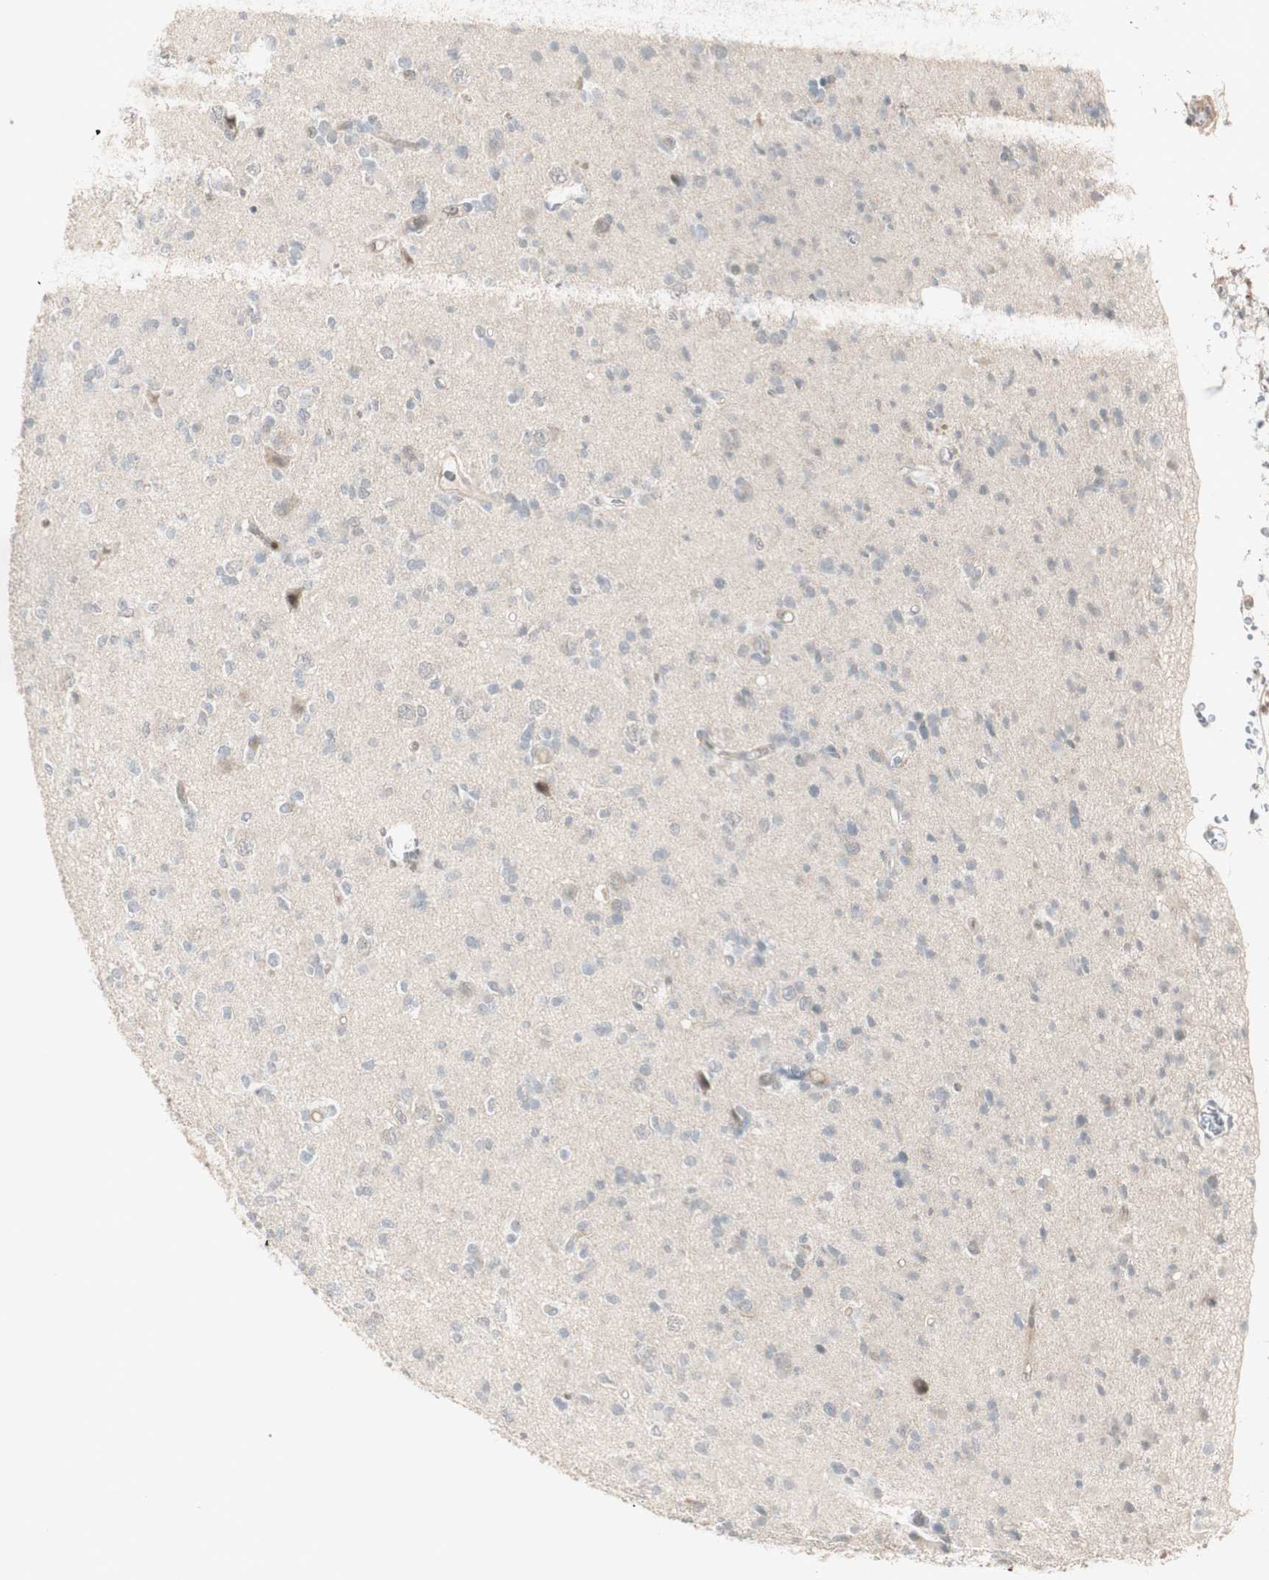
{"staining": {"intensity": "negative", "quantity": "none", "location": "none"}, "tissue": "glioma", "cell_type": "Tumor cells", "image_type": "cancer", "snomed": [{"axis": "morphology", "description": "Glioma, malignant, Low grade"}, {"axis": "topography", "description": "Brain"}], "caption": "This image is of malignant low-grade glioma stained with IHC to label a protein in brown with the nuclei are counter-stained blue. There is no positivity in tumor cells. (Brightfield microscopy of DAB immunohistochemistry at high magnification).", "gene": "C1orf116", "patient": {"sex": "female", "age": 22}}